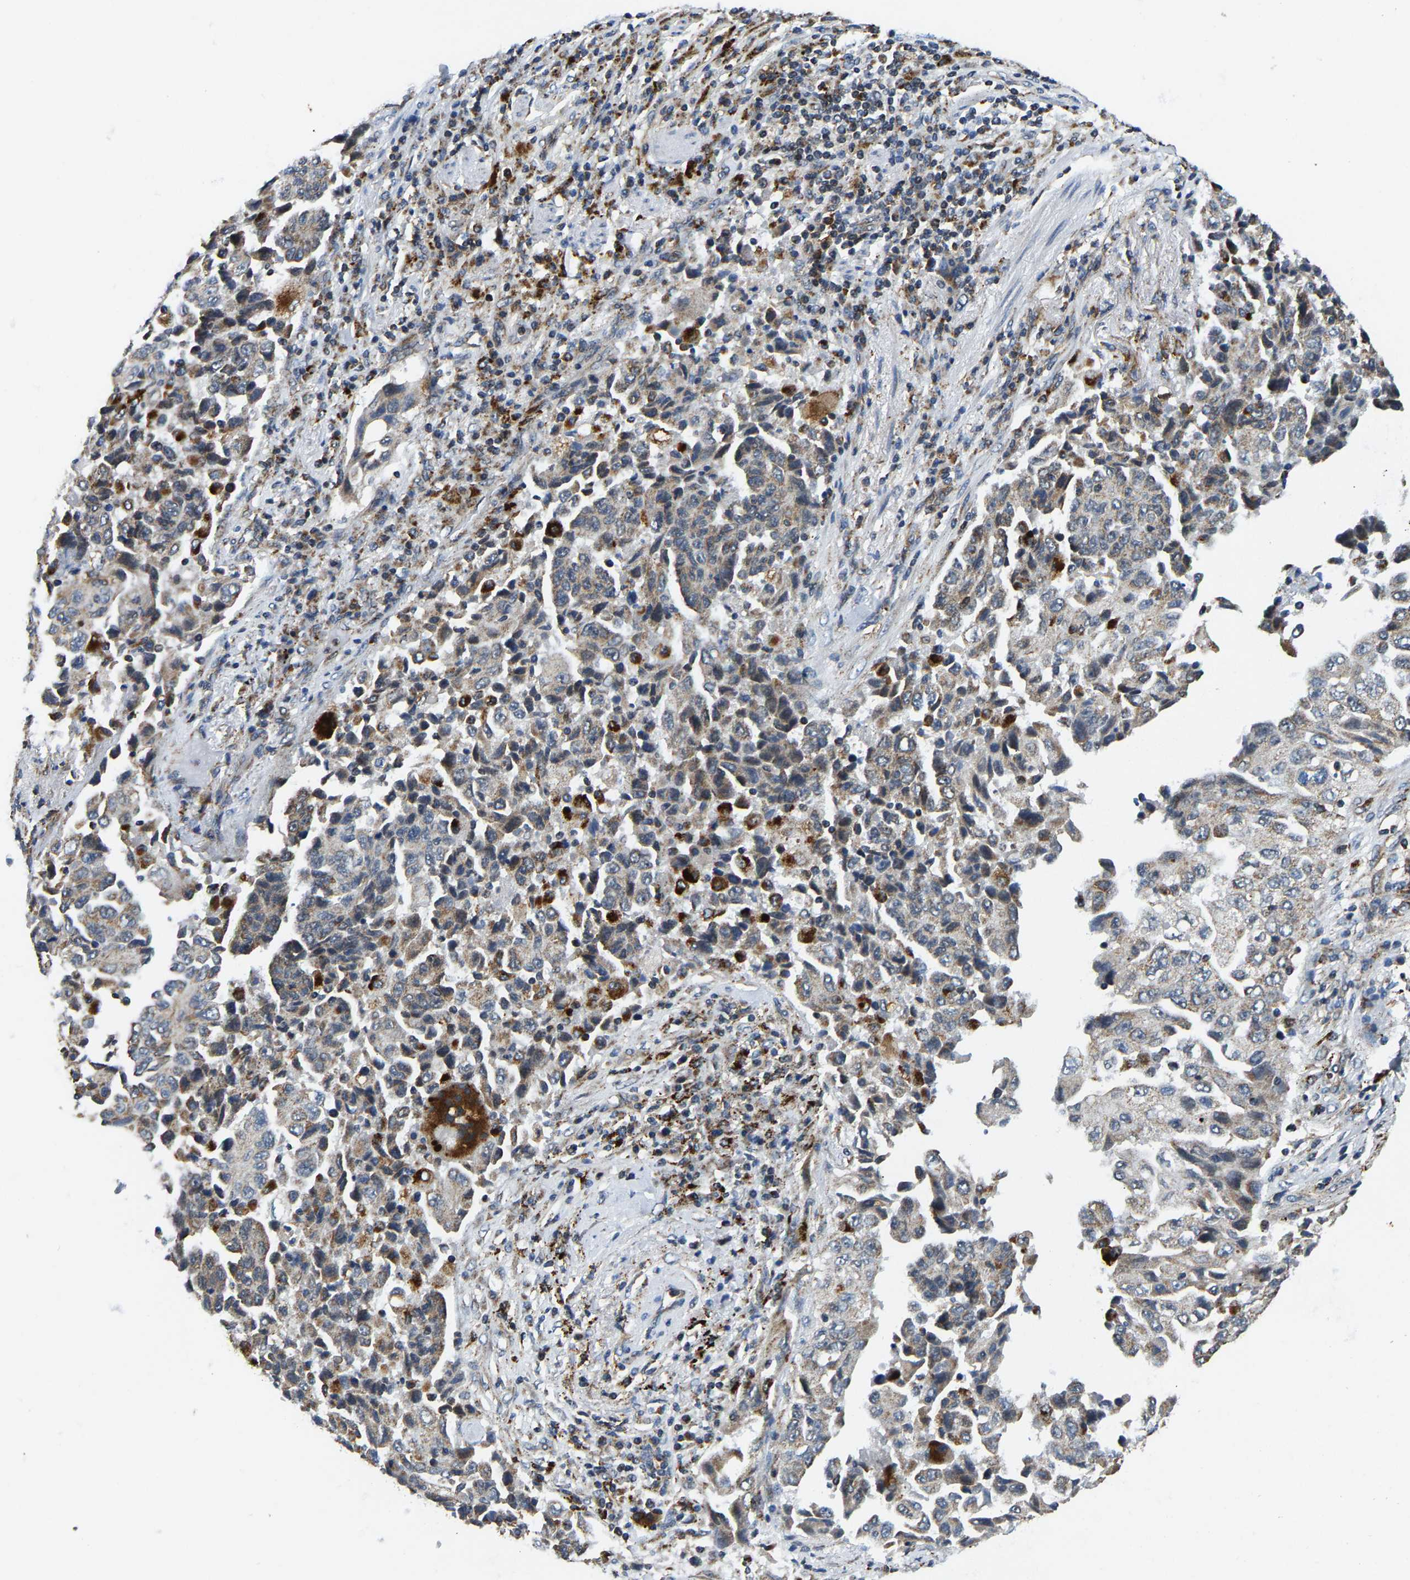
{"staining": {"intensity": "weak", "quantity": "25%-75%", "location": "cytoplasmic/membranous"}, "tissue": "lung cancer", "cell_type": "Tumor cells", "image_type": "cancer", "snomed": [{"axis": "morphology", "description": "Adenocarcinoma, NOS"}, {"axis": "topography", "description": "Lung"}], "caption": "About 25%-75% of tumor cells in human lung cancer display weak cytoplasmic/membranous protein positivity as visualized by brown immunohistochemical staining.", "gene": "GIMAP7", "patient": {"sex": "female", "age": 51}}